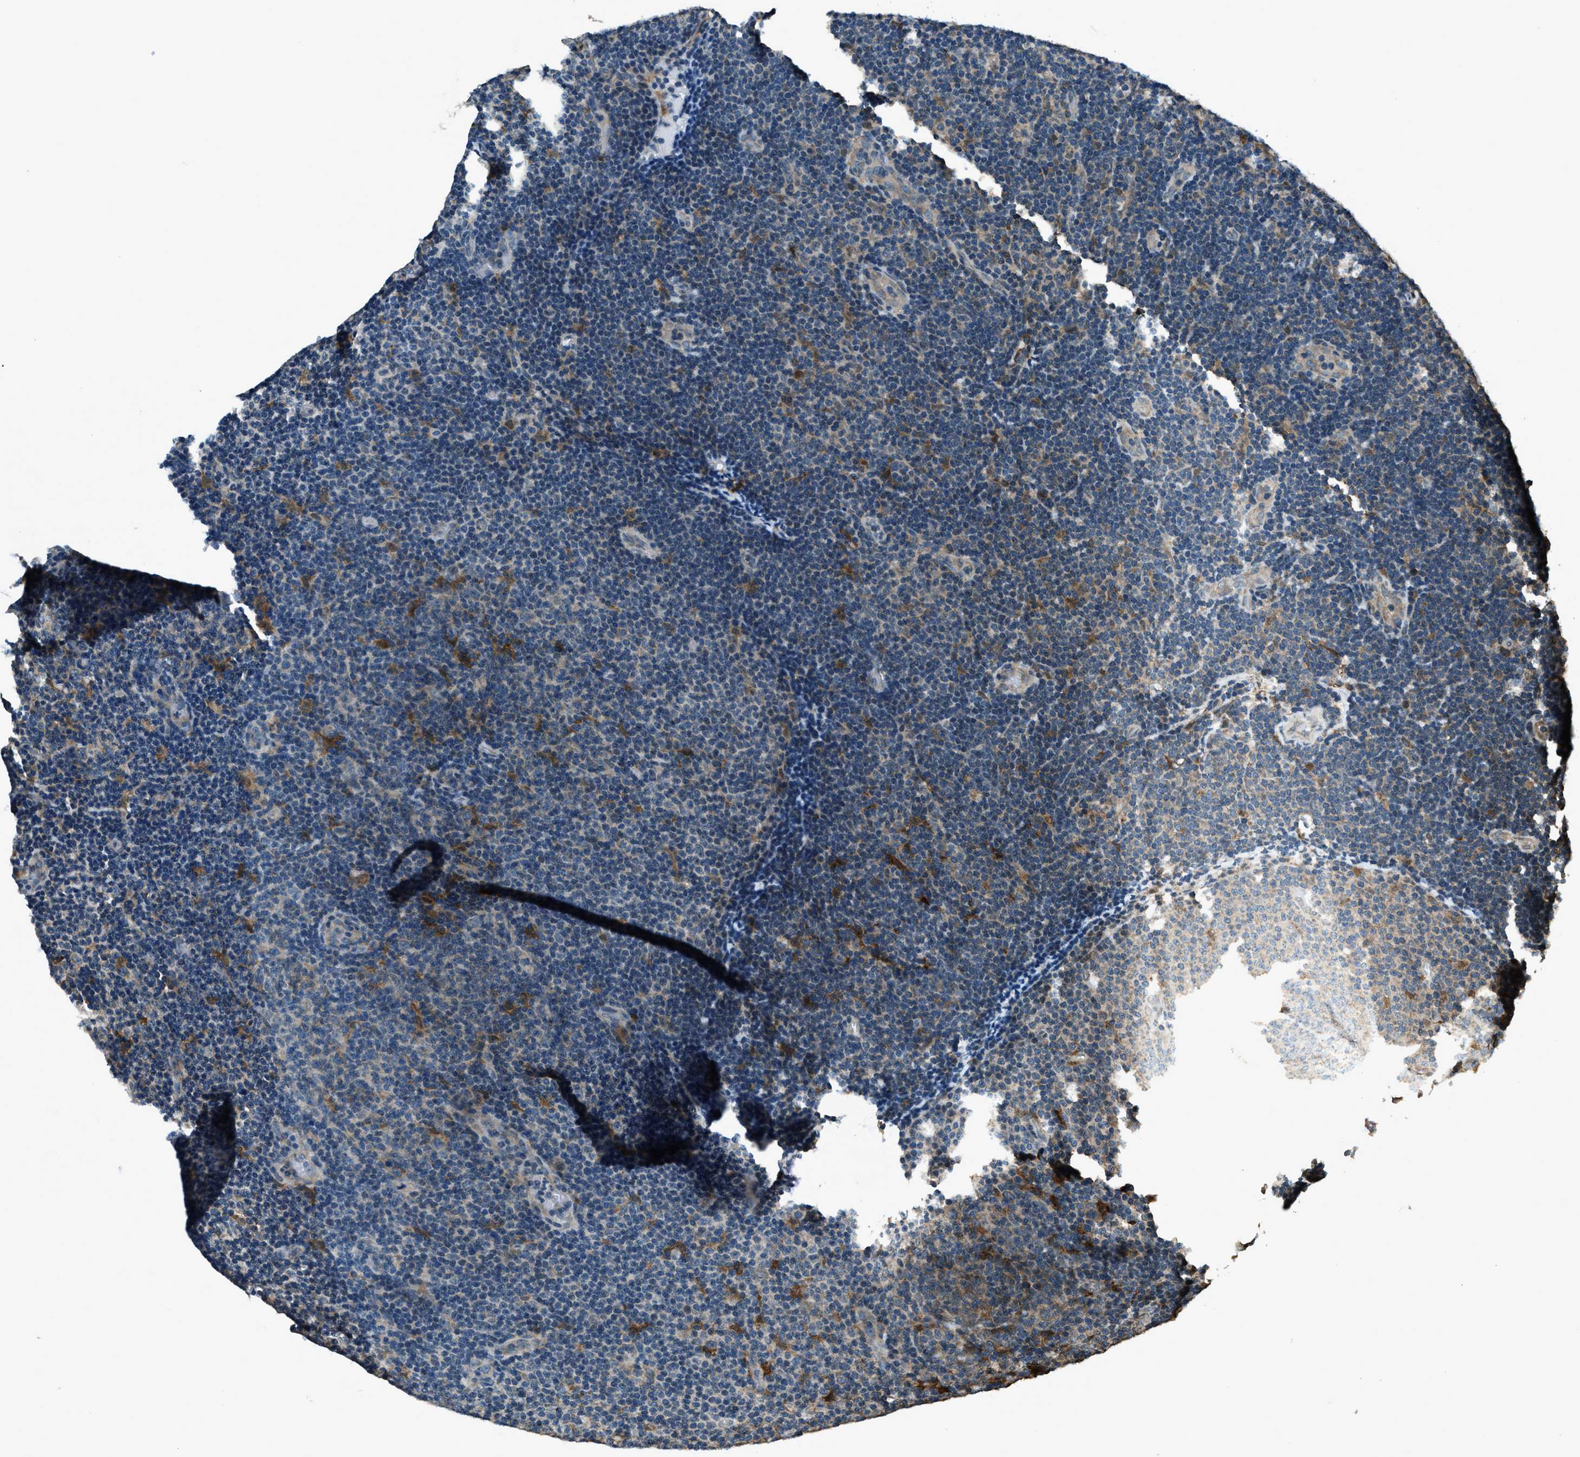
{"staining": {"intensity": "weak", "quantity": "<25%", "location": "cytoplasmic/membranous"}, "tissue": "lymphoma", "cell_type": "Tumor cells", "image_type": "cancer", "snomed": [{"axis": "morphology", "description": "Malignant lymphoma, non-Hodgkin's type, Low grade"}, {"axis": "topography", "description": "Lymph node"}], "caption": "This is an immunohistochemistry photomicrograph of malignant lymphoma, non-Hodgkin's type (low-grade). There is no expression in tumor cells.", "gene": "TRIM4", "patient": {"sex": "male", "age": 83}}